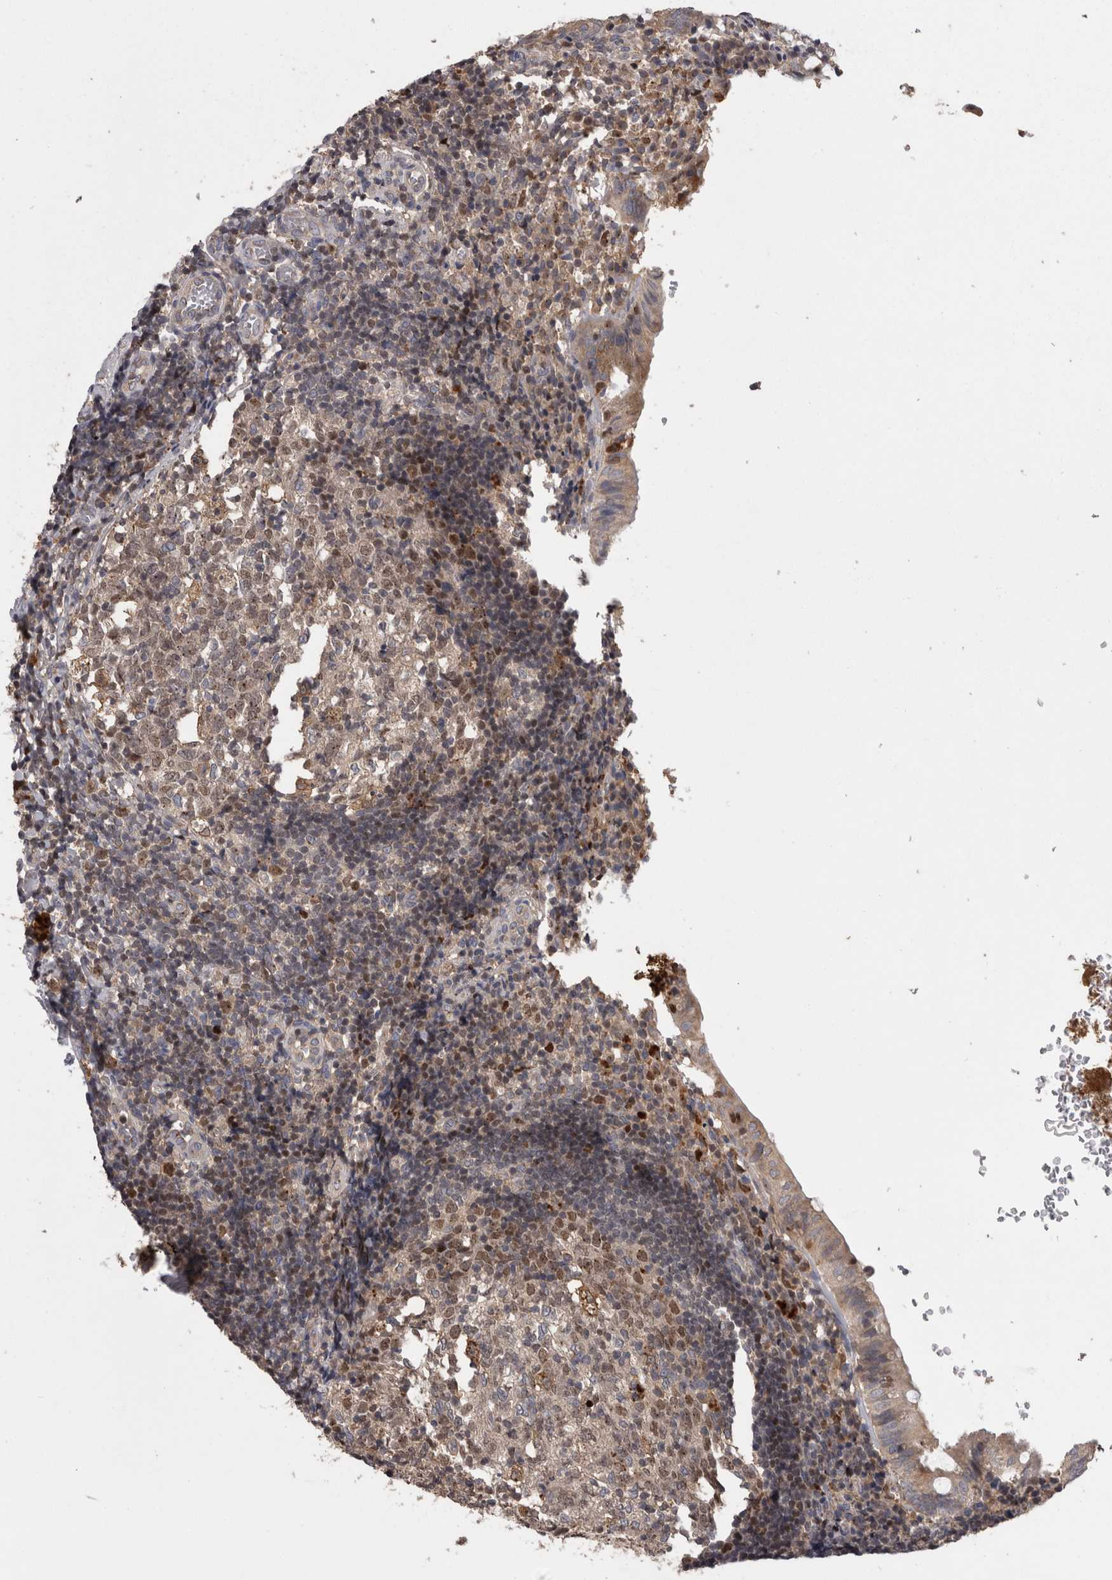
{"staining": {"intensity": "moderate", "quantity": ">75%", "location": "cytoplasmic/membranous"}, "tissue": "appendix", "cell_type": "Glandular cells", "image_type": "normal", "snomed": [{"axis": "morphology", "description": "Normal tissue, NOS"}, {"axis": "topography", "description": "Appendix"}], "caption": "Protein expression analysis of unremarkable appendix displays moderate cytoplasmic/membranous positivity in about >75% of glandular cells.", "gene": "PCM1", "patient": {"sex": "male", "age": 8}}